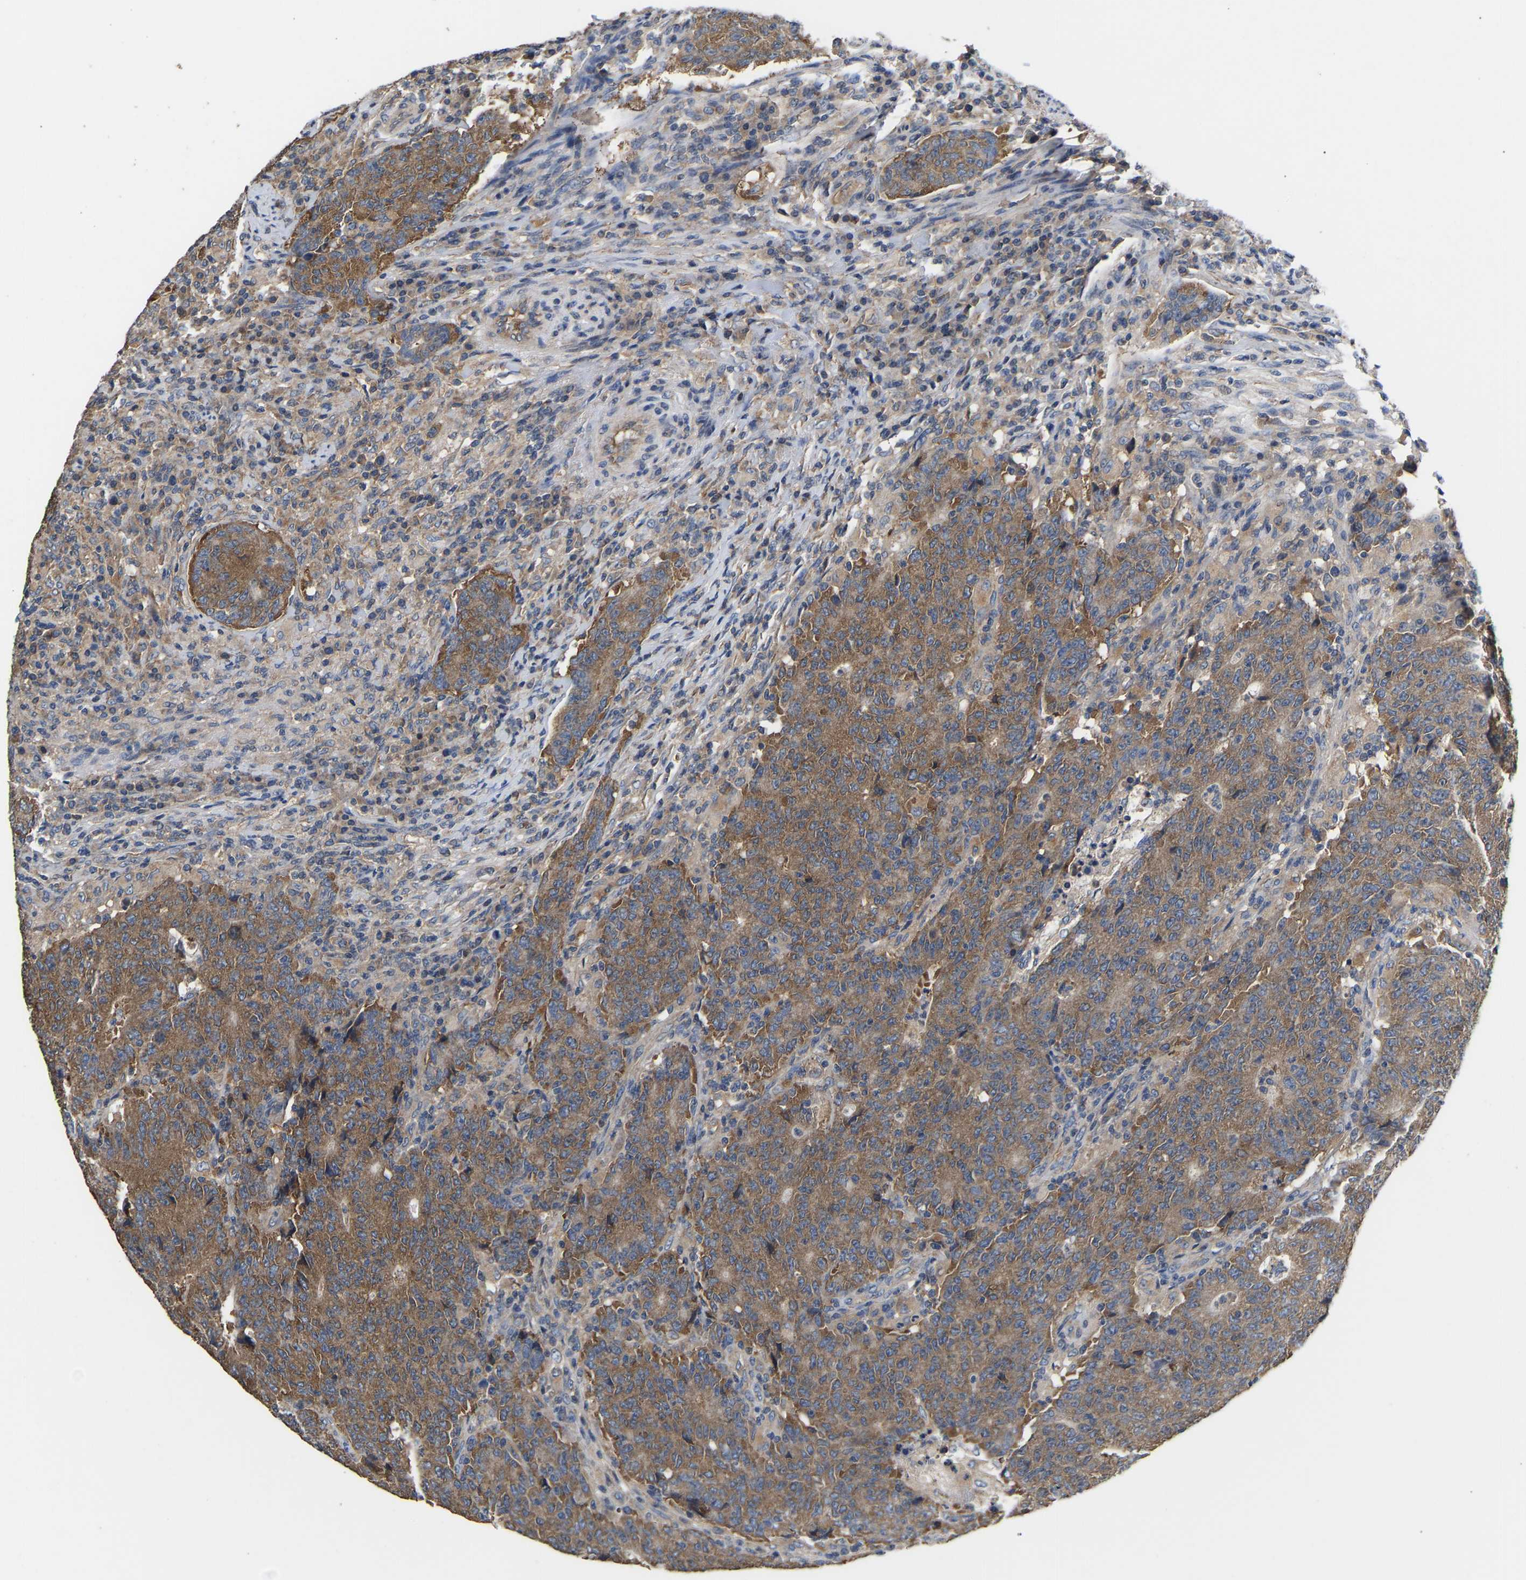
{"staining": {"intensity": "moderate", "quantity": ">75%", "location": "cytoplasmic/membranous"}, "tissue": "colorectal cancer", "cell_type": "Tumor cells", "image_type": "cancer", "snomed": [{"axis": "morphology", "description": "Normal tissue, NOS"}, {"axis": "morphology", "description": "Adenocarcinoma, NOS"}, {"axis": "topography", "description": "Colon"}], "caption": "This is an image of IHC staining of colorectal adenocarcinoma, which shows moderate staining in the cytoplasmic/membranous of tumor cells.", "gene": "AIMP2", "patient": {"sex": "female", "age": 75}}